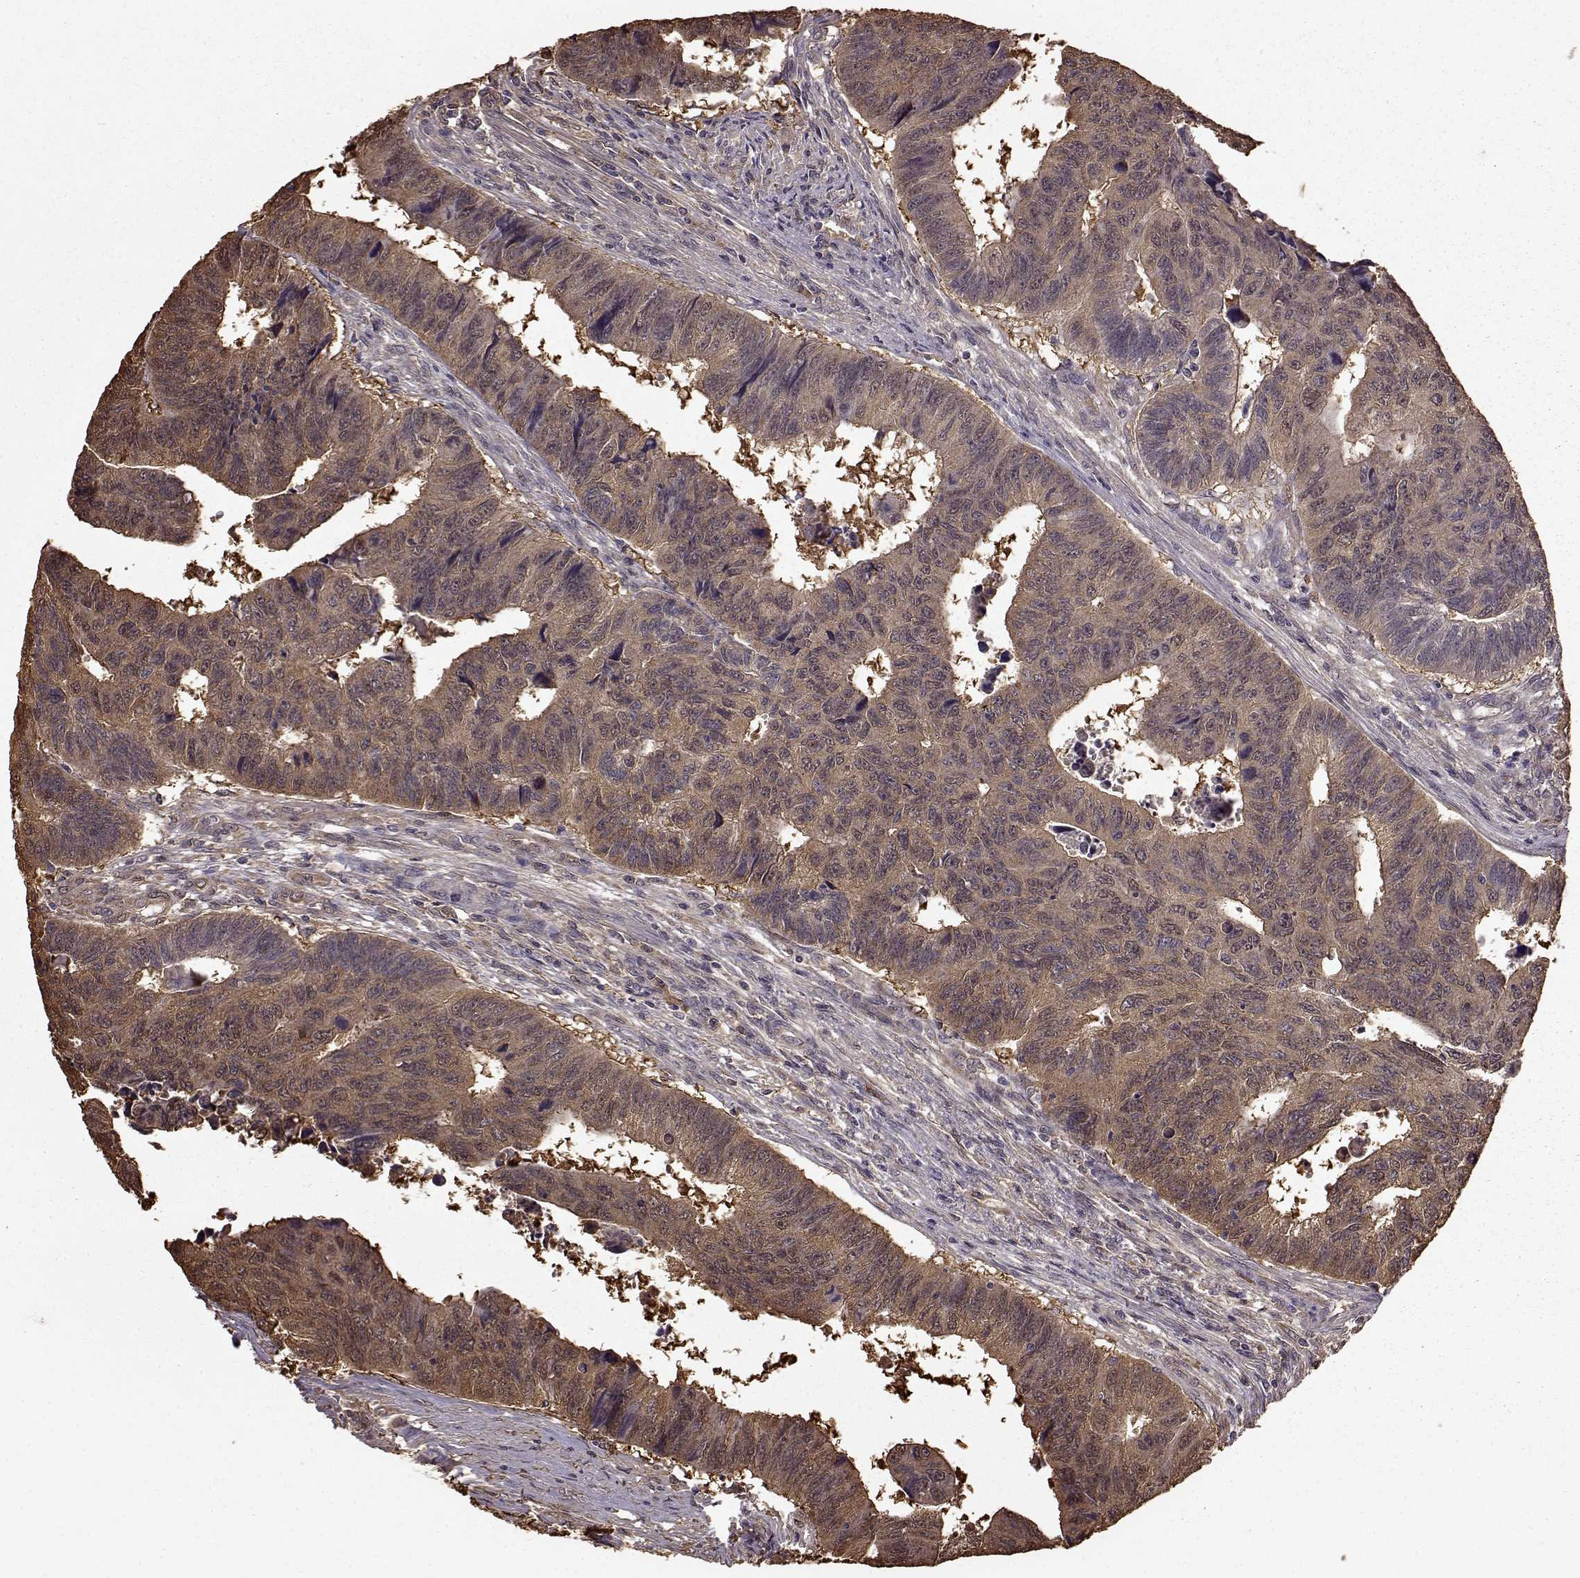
{"staining": {"intensity": "moderate", "quantity": ">75%", "location": "cytoplasmic/membranous"}, "tissue": "colorectal cancer", "cell_type": "Tumor cells", "image_type": "cancer", "snomed": [{"axis": "morphology", "description": "Adenocarcinoma, NOS"}, {"axis": "topography", "description": "Rectum"}], "caption": "Protein positivity by IHC displays moderate cytoplasmic/membranous expression in about >75% of tumor cells in colorectal cancer.", "gene": "NME1-NME2", "patient": {"sex": "female", "age": 85}}